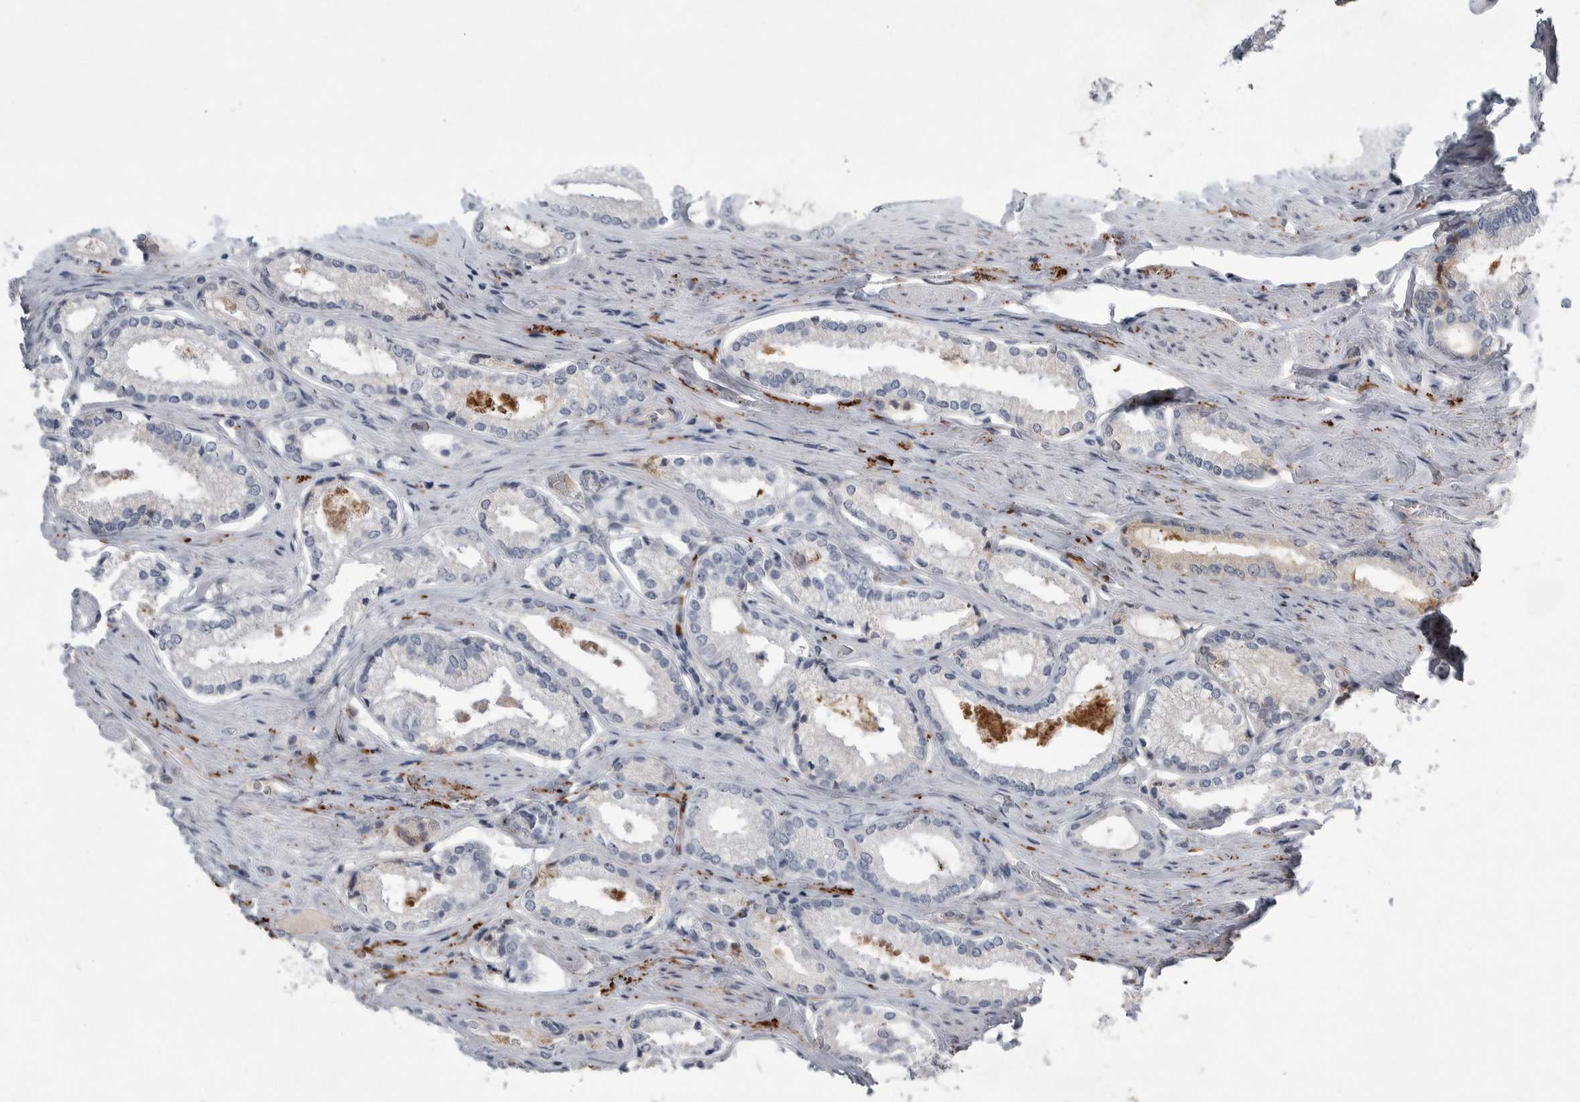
{"staining": {"intensity": "negative", "quantity": "none", "location": "none"}, "tissue": "prostate cancer", "cell_type": "Tumor cells", "image_type": "cancer", "snomed": [{"axis": "morphology", "description": "Adenocarcinoma, Low grade"}, {"axis": "topography", "description": "Prostate"}], "caption": "Image shows no significant protein expression in tumor cells of adenocarcinoma (low-grade) (prostate).", "gene": "CRP", "patient": {"sex": "male", "age": 71}}